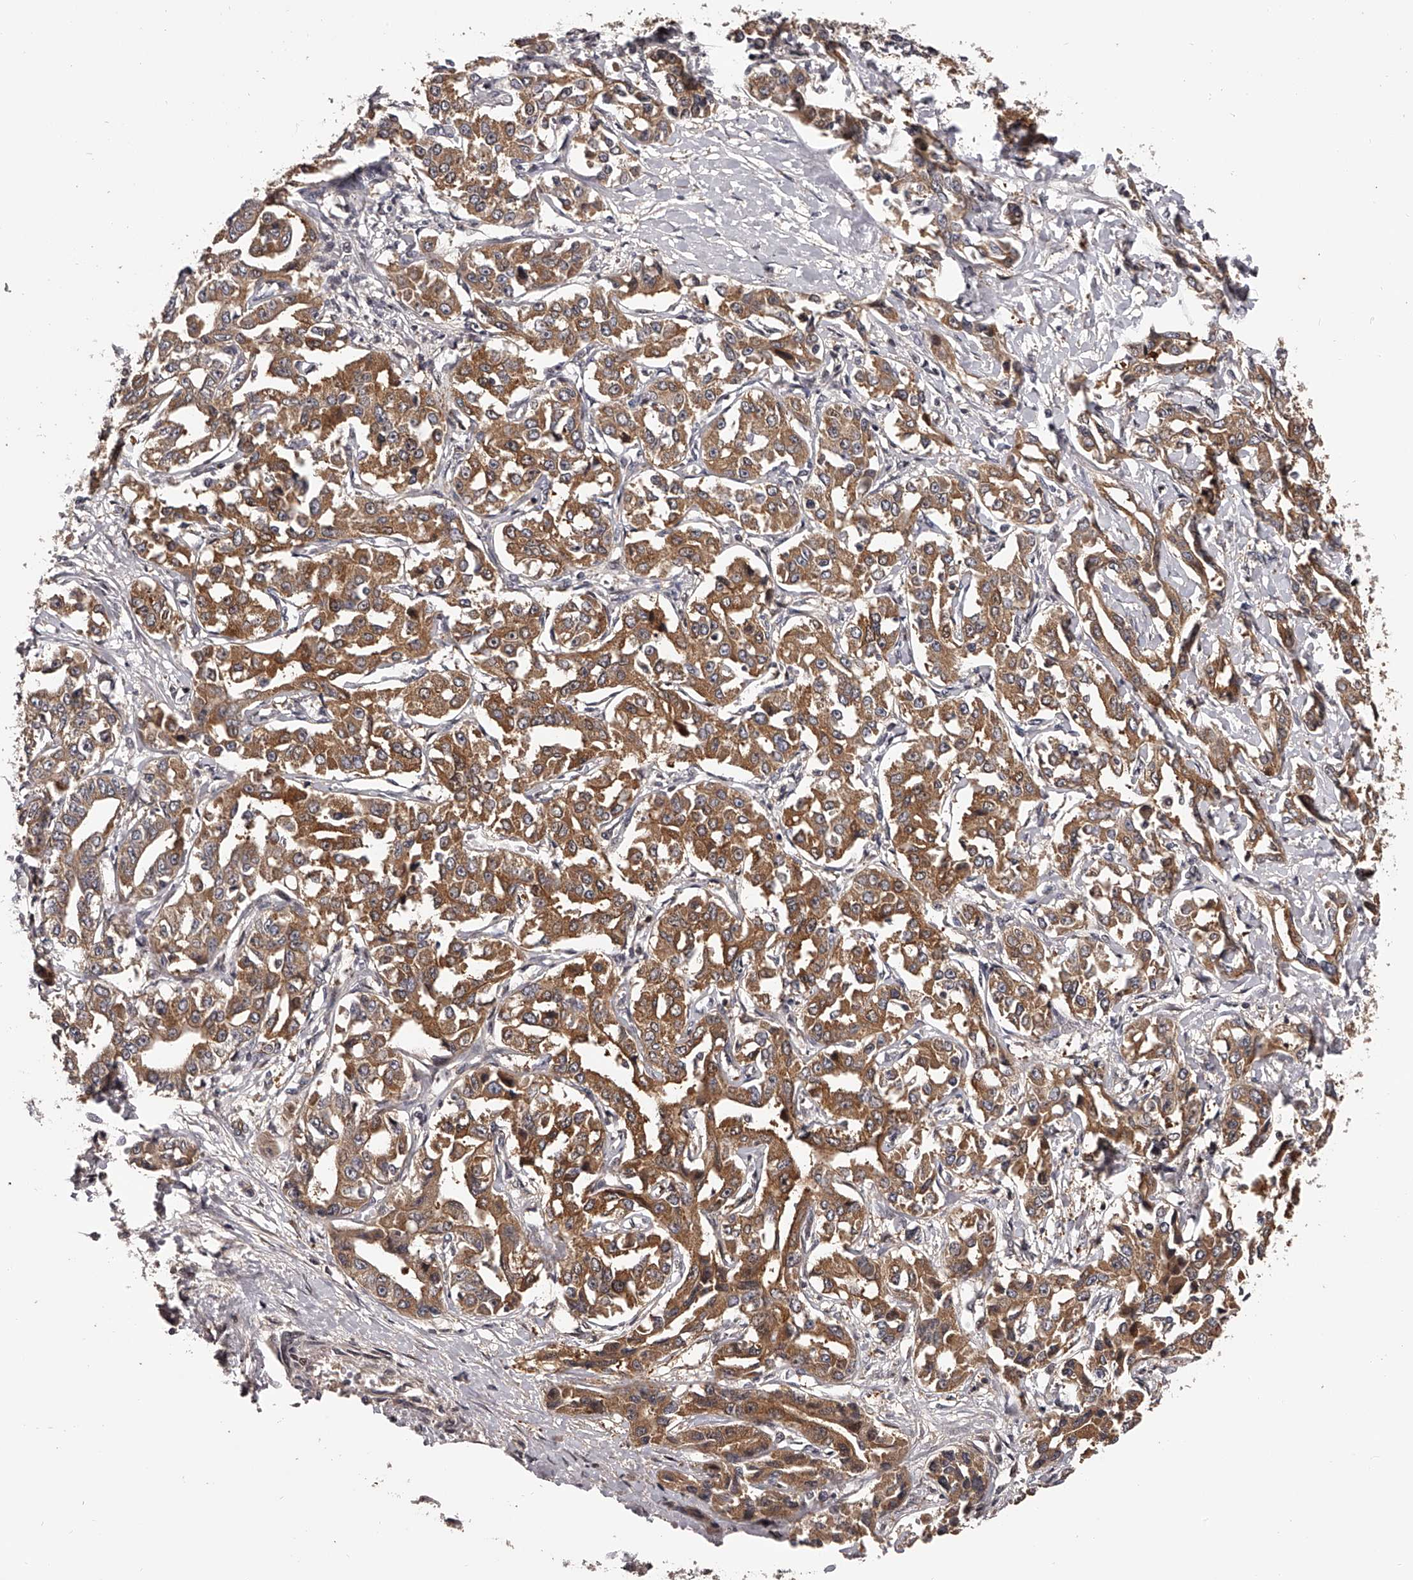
{"staining": {"intensity": "moderate", "quantity": ">75%", "location": "cytoplasmic/membranous"}, "tissue": "liver cancer", "cell_type": "Tumor cells", "image_type": "cancer", "snomed": [{"axis": "morphology", "description": "Cholangiocarcinoma"}, {"axis": "topography", "description": "Liver"}], "caption": "Immunohistochemical staining of cholangiocarcinoma (liver) displays medium levels of moderate cytoplasmic/membranous expression in approximately >75% of tumor cells. The staining was performed using DAB (3,3'-diaminobenzidine) to visualize the protein expression in brown, while the nuclei were stained in blue with hematoxylin (Magnification: 20x).", "gene": "PFDN2", "patient": {"sex": "male", "age": 59}}